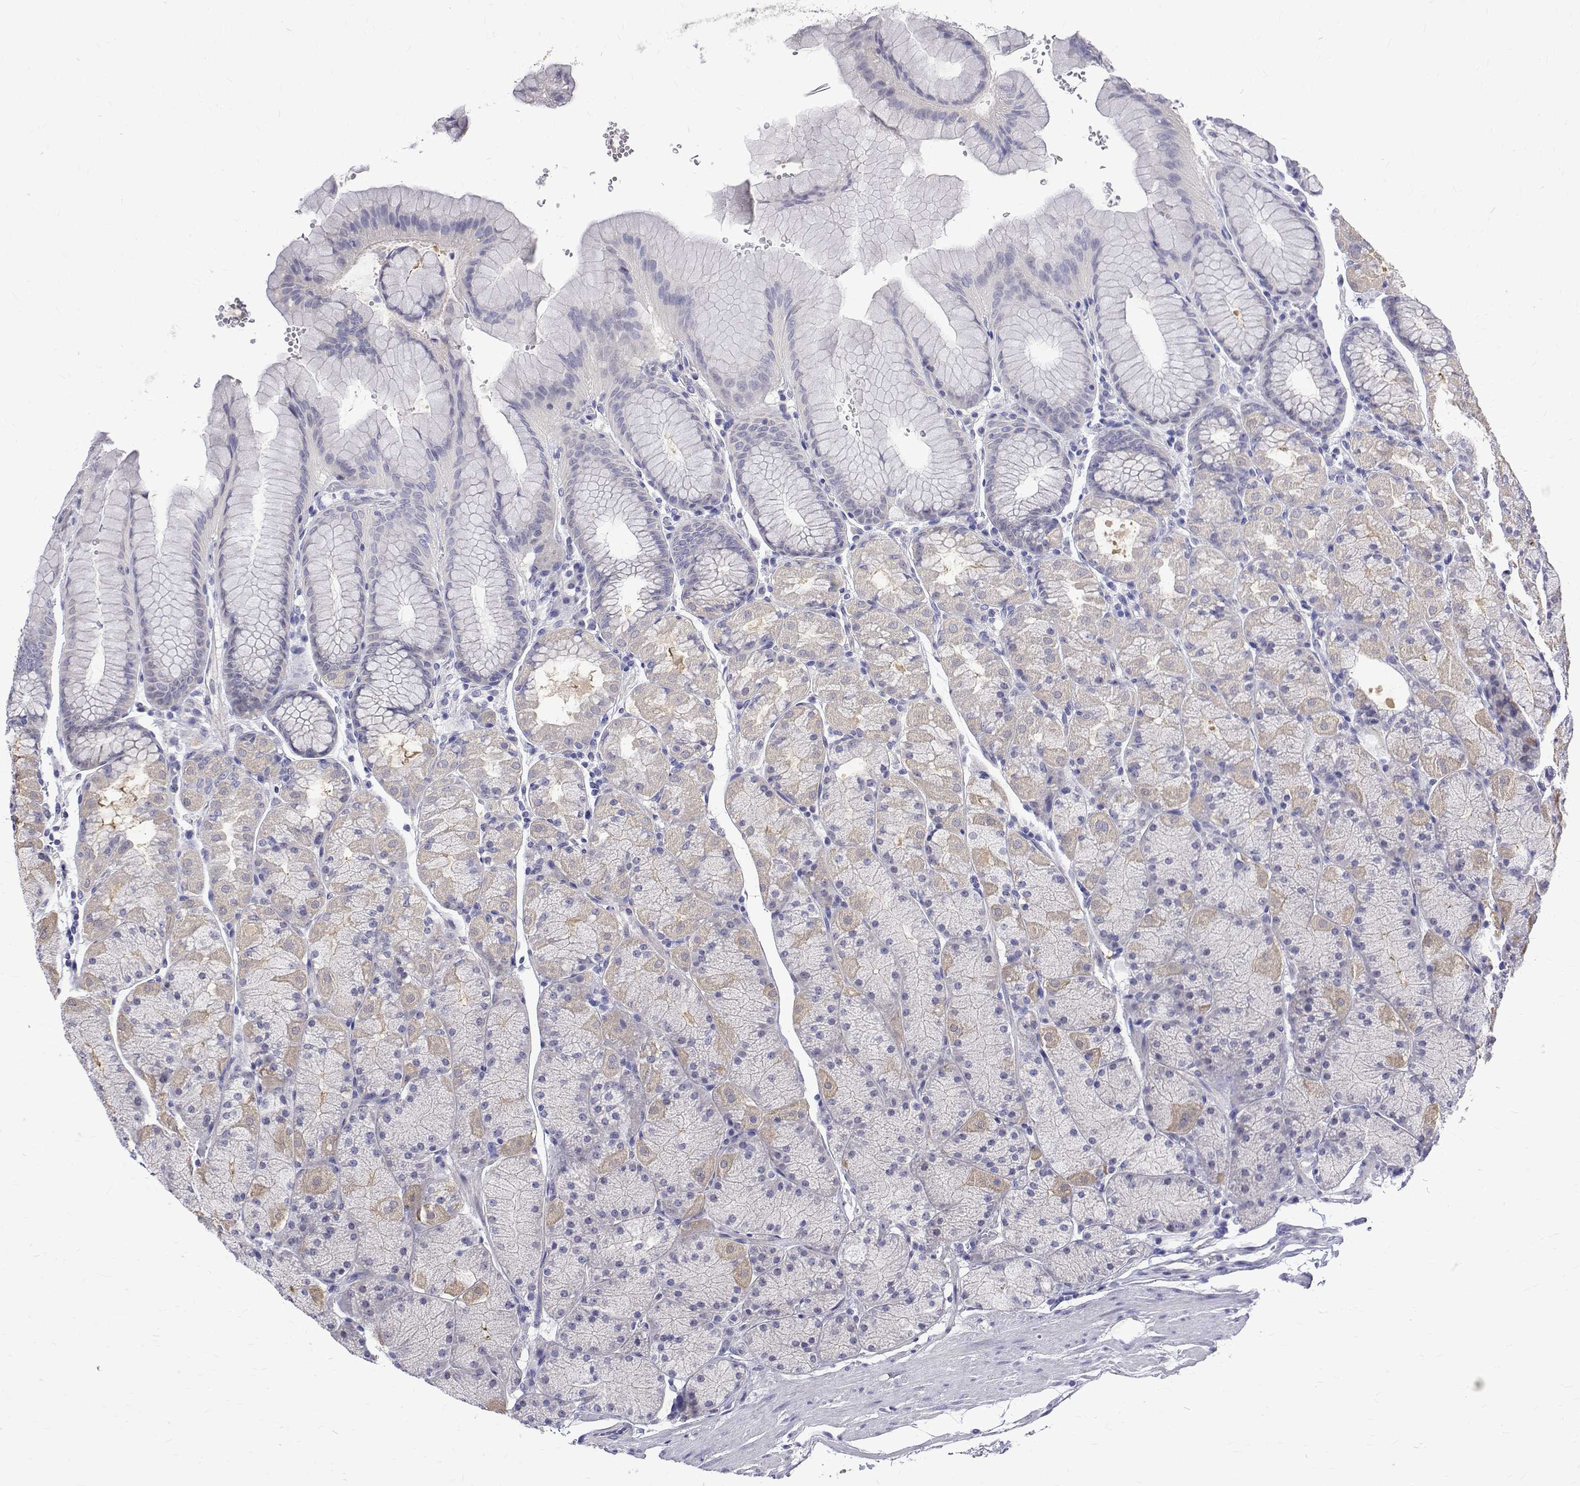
{"staining": {"intensity": "weak", "quantity": "<25%", "location": "cytoplasmic/membranous"}, "tissue": "stomach", "cell_type": "Glandular cells", "image_type": "normal", "snomed": [{"axis": "morphology", "description": "Normal tissue, NOS"}, {"axis": "topography", "description": "Stomach, upper"}, {"axis": "topography", "description": "Stomach"}], "caption": "This is an immunohistochemistry (IHC) image of unremarkable stomach. There is no expression in glandular cells.", "gene": "PADI1", "patient": {"sex": "male", "age": 76}}